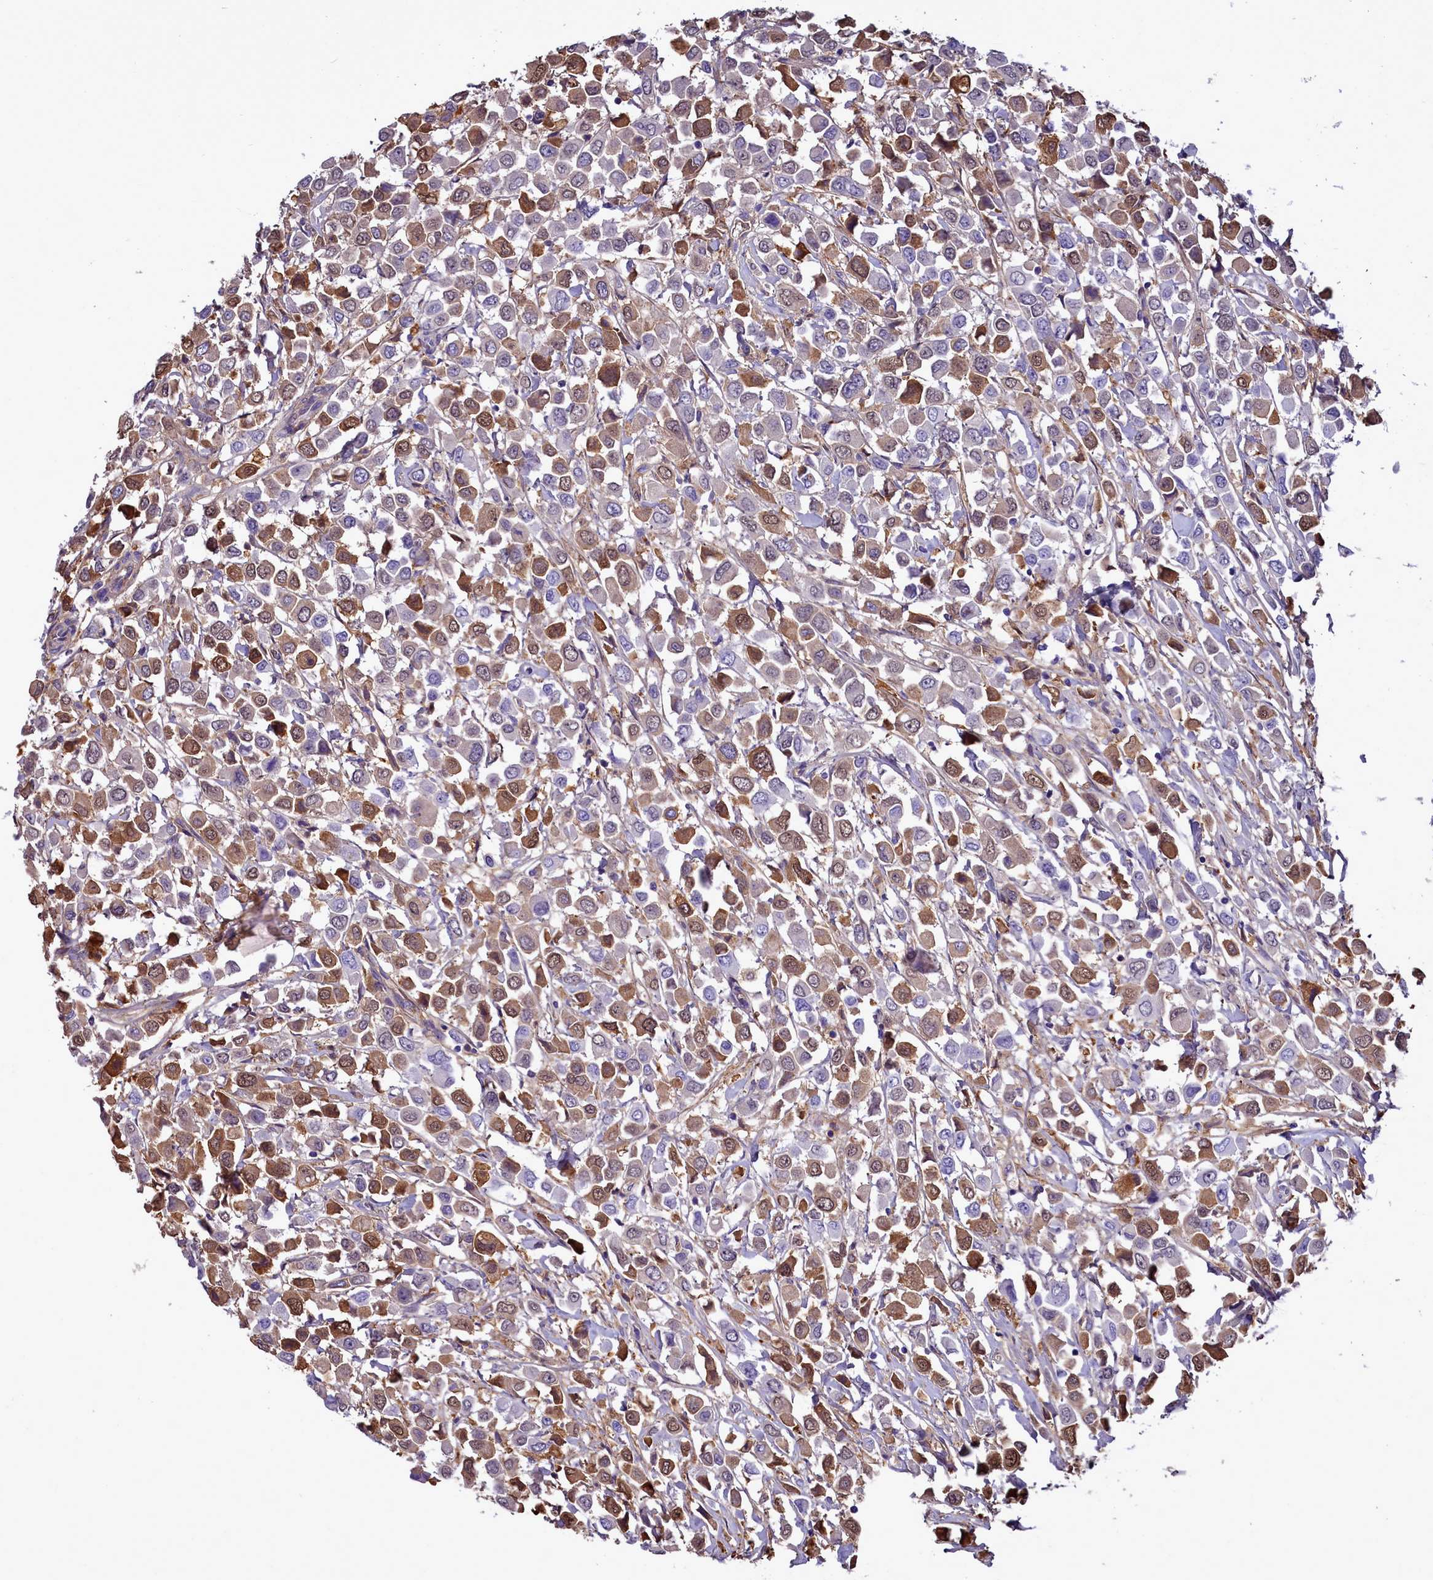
{"staining": {"intensity": "moderate", "quantity": "25%-75%", "location": "cytoplasmic/membranous,nuclear"}, "tissue": "breast cancer", "cell_type": "Tumor cells", "image_type": "cancer", "snomed": [{"axis": "morphology", "description": "Duct carcinoma"}, {"axis": "topography", "description": "Breast"}], "caption": "This histopathology image shows immunohistochemistry staining of invasive ductal carcinoma (breast), with medium moderate cytoplasmic/membranous and nuclear positivity in about 25%-75% of tumor cells.", "gene": "H1-7", "patient": {"sex": "female", "age": 61}}